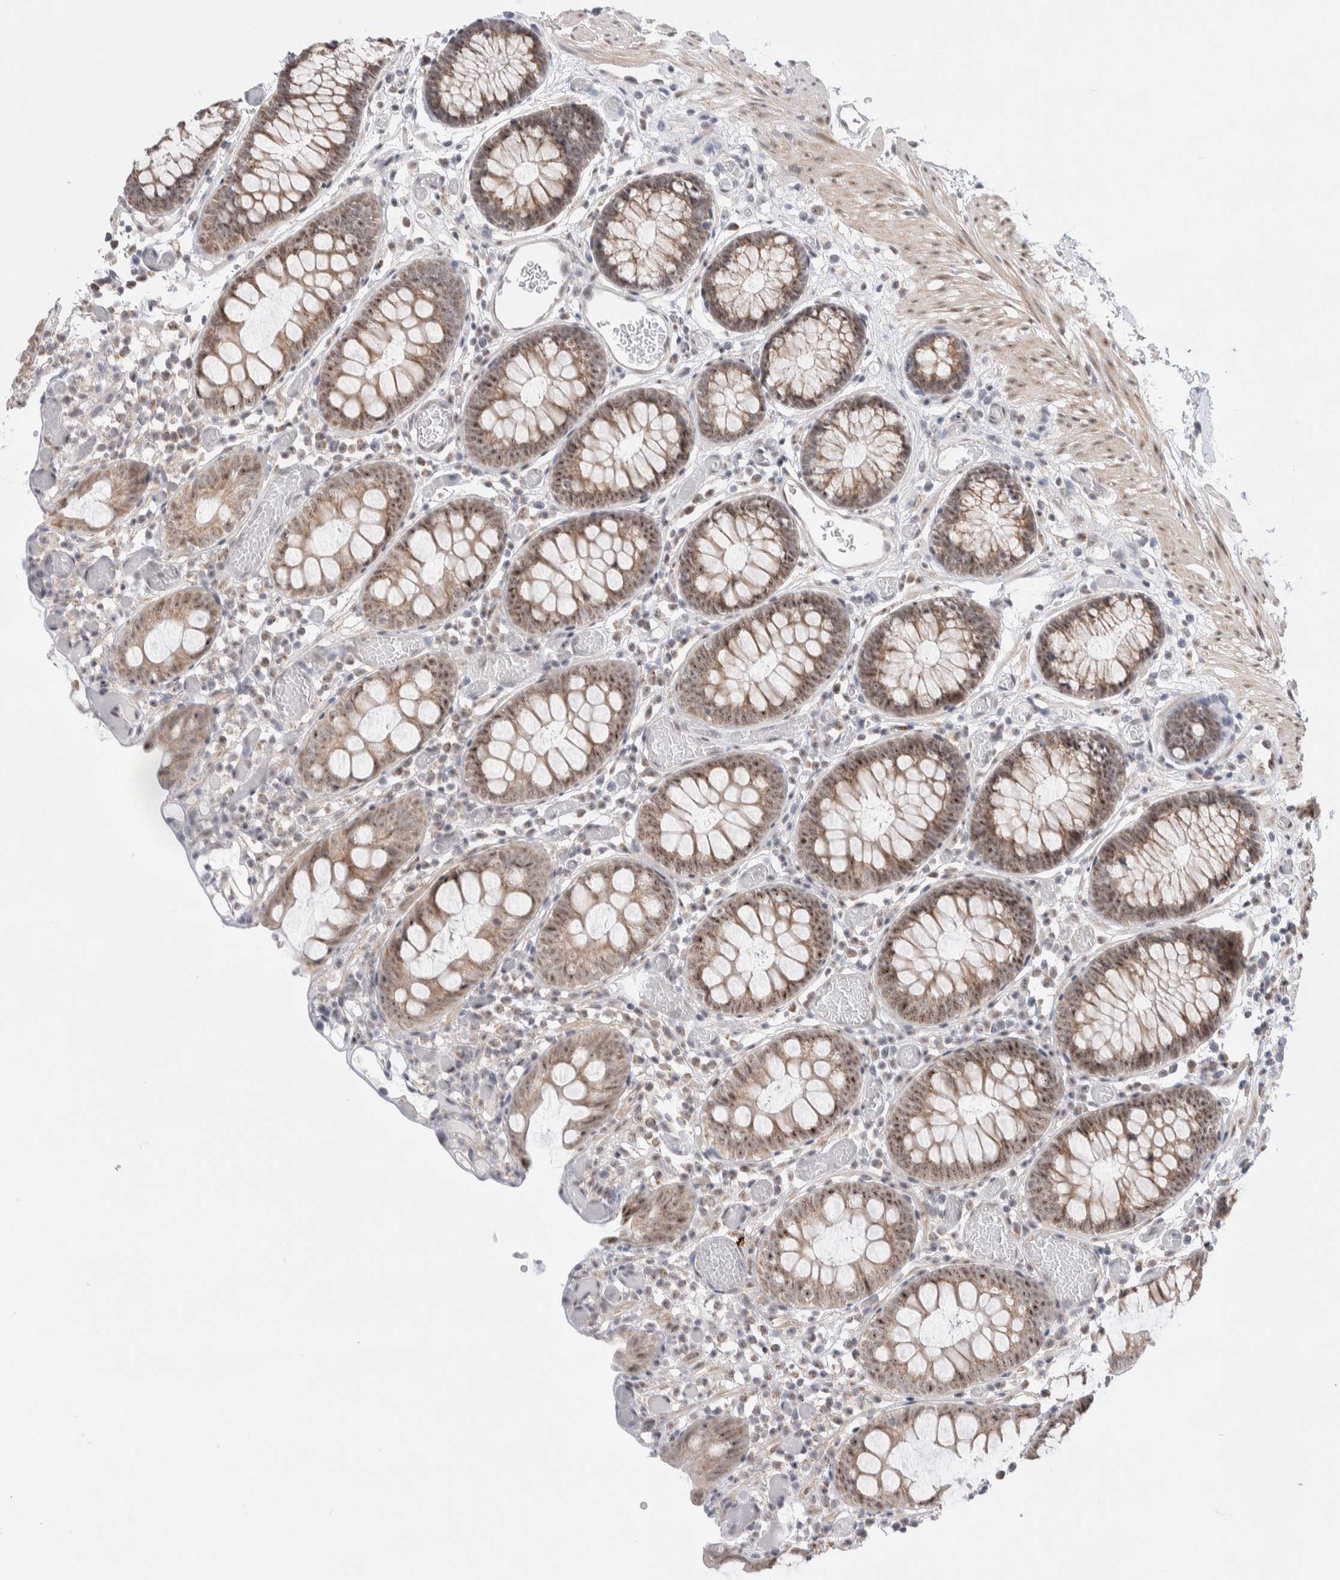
{"staining": {"intensity": "weak", "quantity": ">75%", "location": "nuclear"}, "tissue": "colon", "cell_type": "Endothelial cells", "image_type": "normal", "snomed": [{"axis": "morphology", "description": "Normal tissue, NOS"}, {"axis": "topography", "description": "Colon"}], "caption": "A high-resolution micrograph shows IHC staining of benign colon, which demonstrates weak nuclear positivity in about >75% of endothelial cells.", "gene": "ZNF695", "patient": {"sex": "male", "age": 14}}